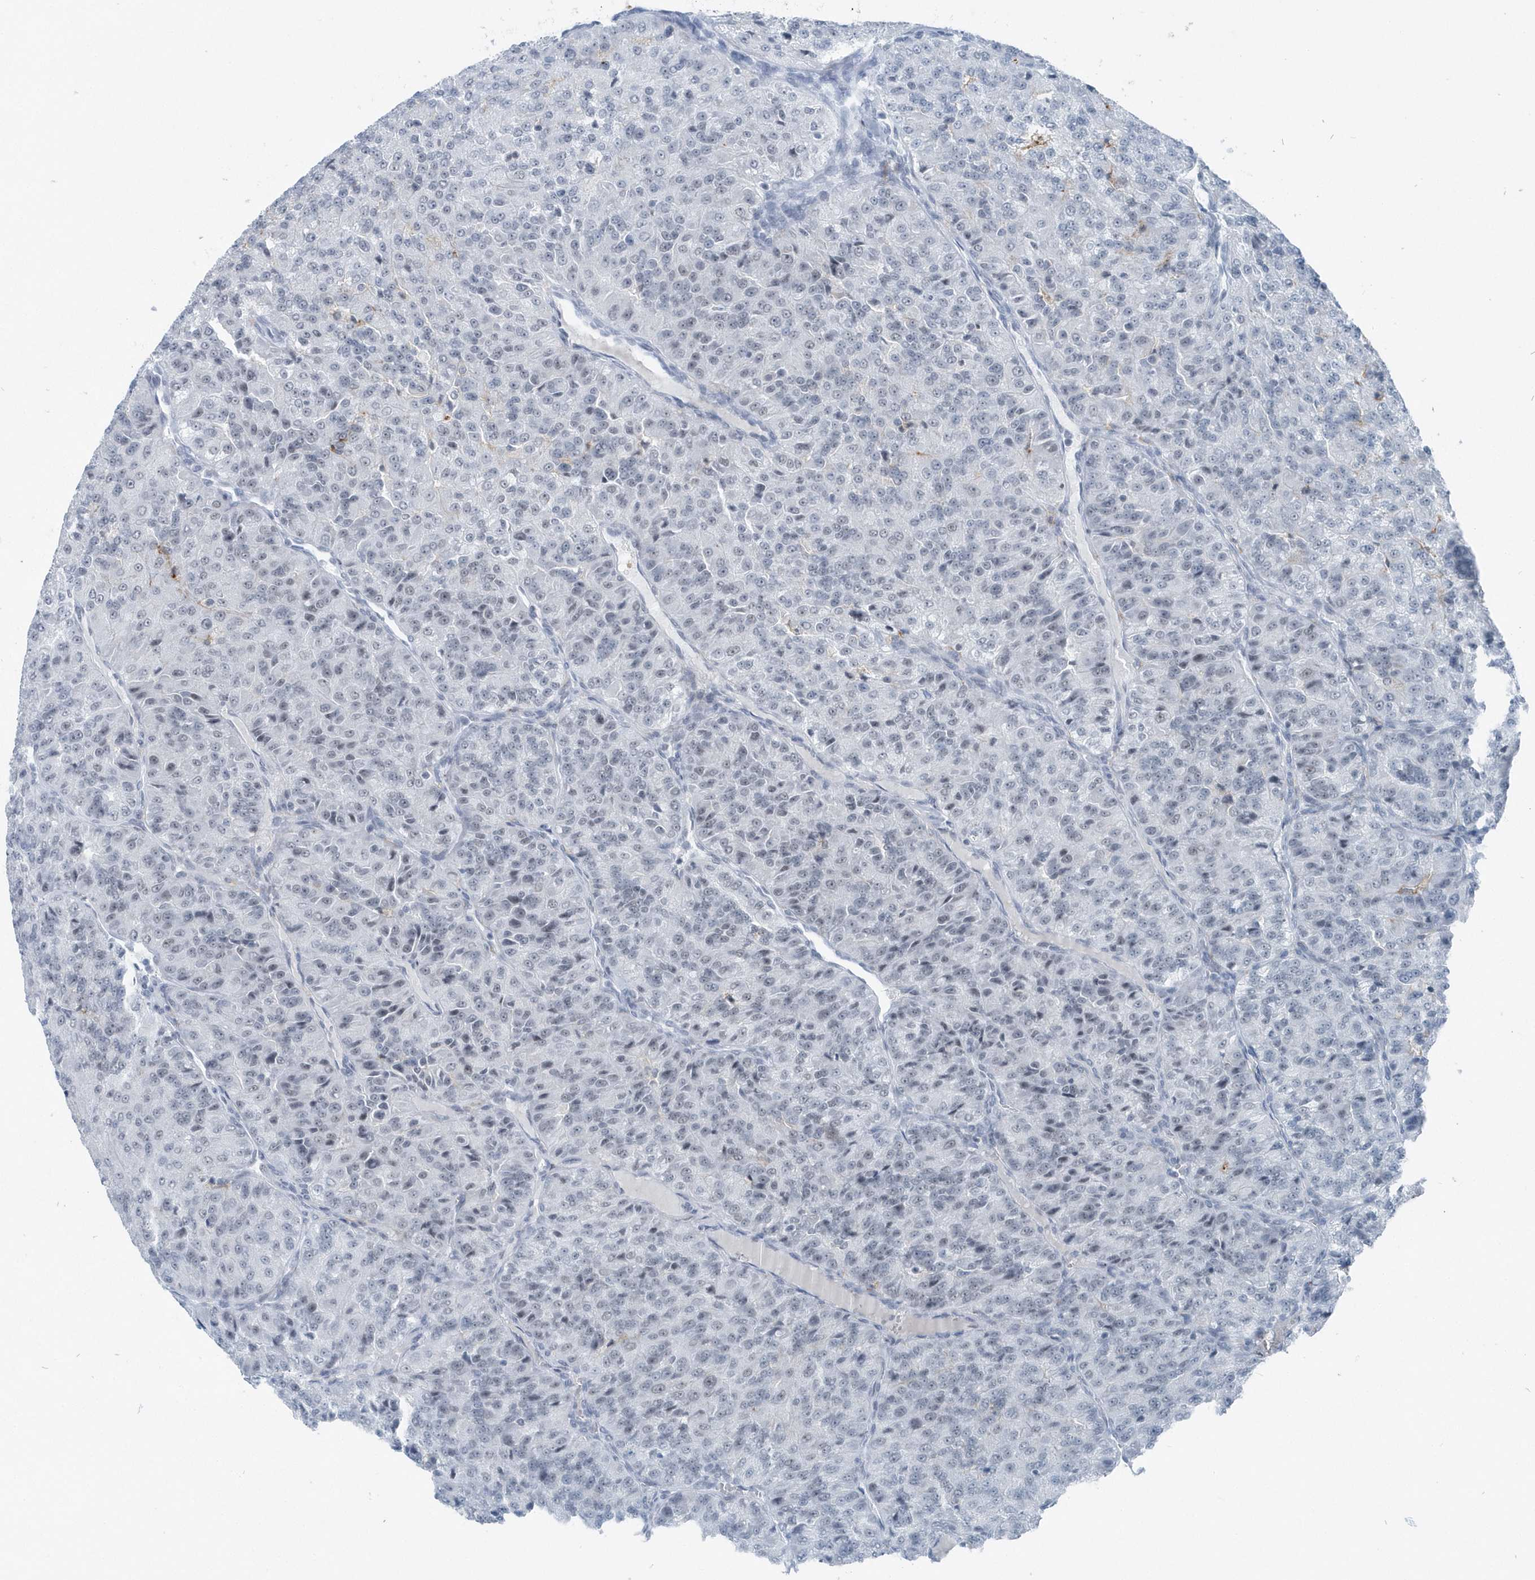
{"staining": {"intensity": "negative", "quantity": "none", "location": "none"}, "tissue": "renal cancer", "cell_type": "Tumor cells", "image_type": "cancer", "snomed": [{"axis": "morphology", "description": "Adenocarcinoma, NOS"}, {"axis": "topography", "description": "Kidney"}], "caption": "Immunohistochemical staining of renal cancer (adenocarcinoma) displays no significant positivity in tumor cells.", "gene": "FIP1L1", "patient": {"sex": "female", "age": 63}}